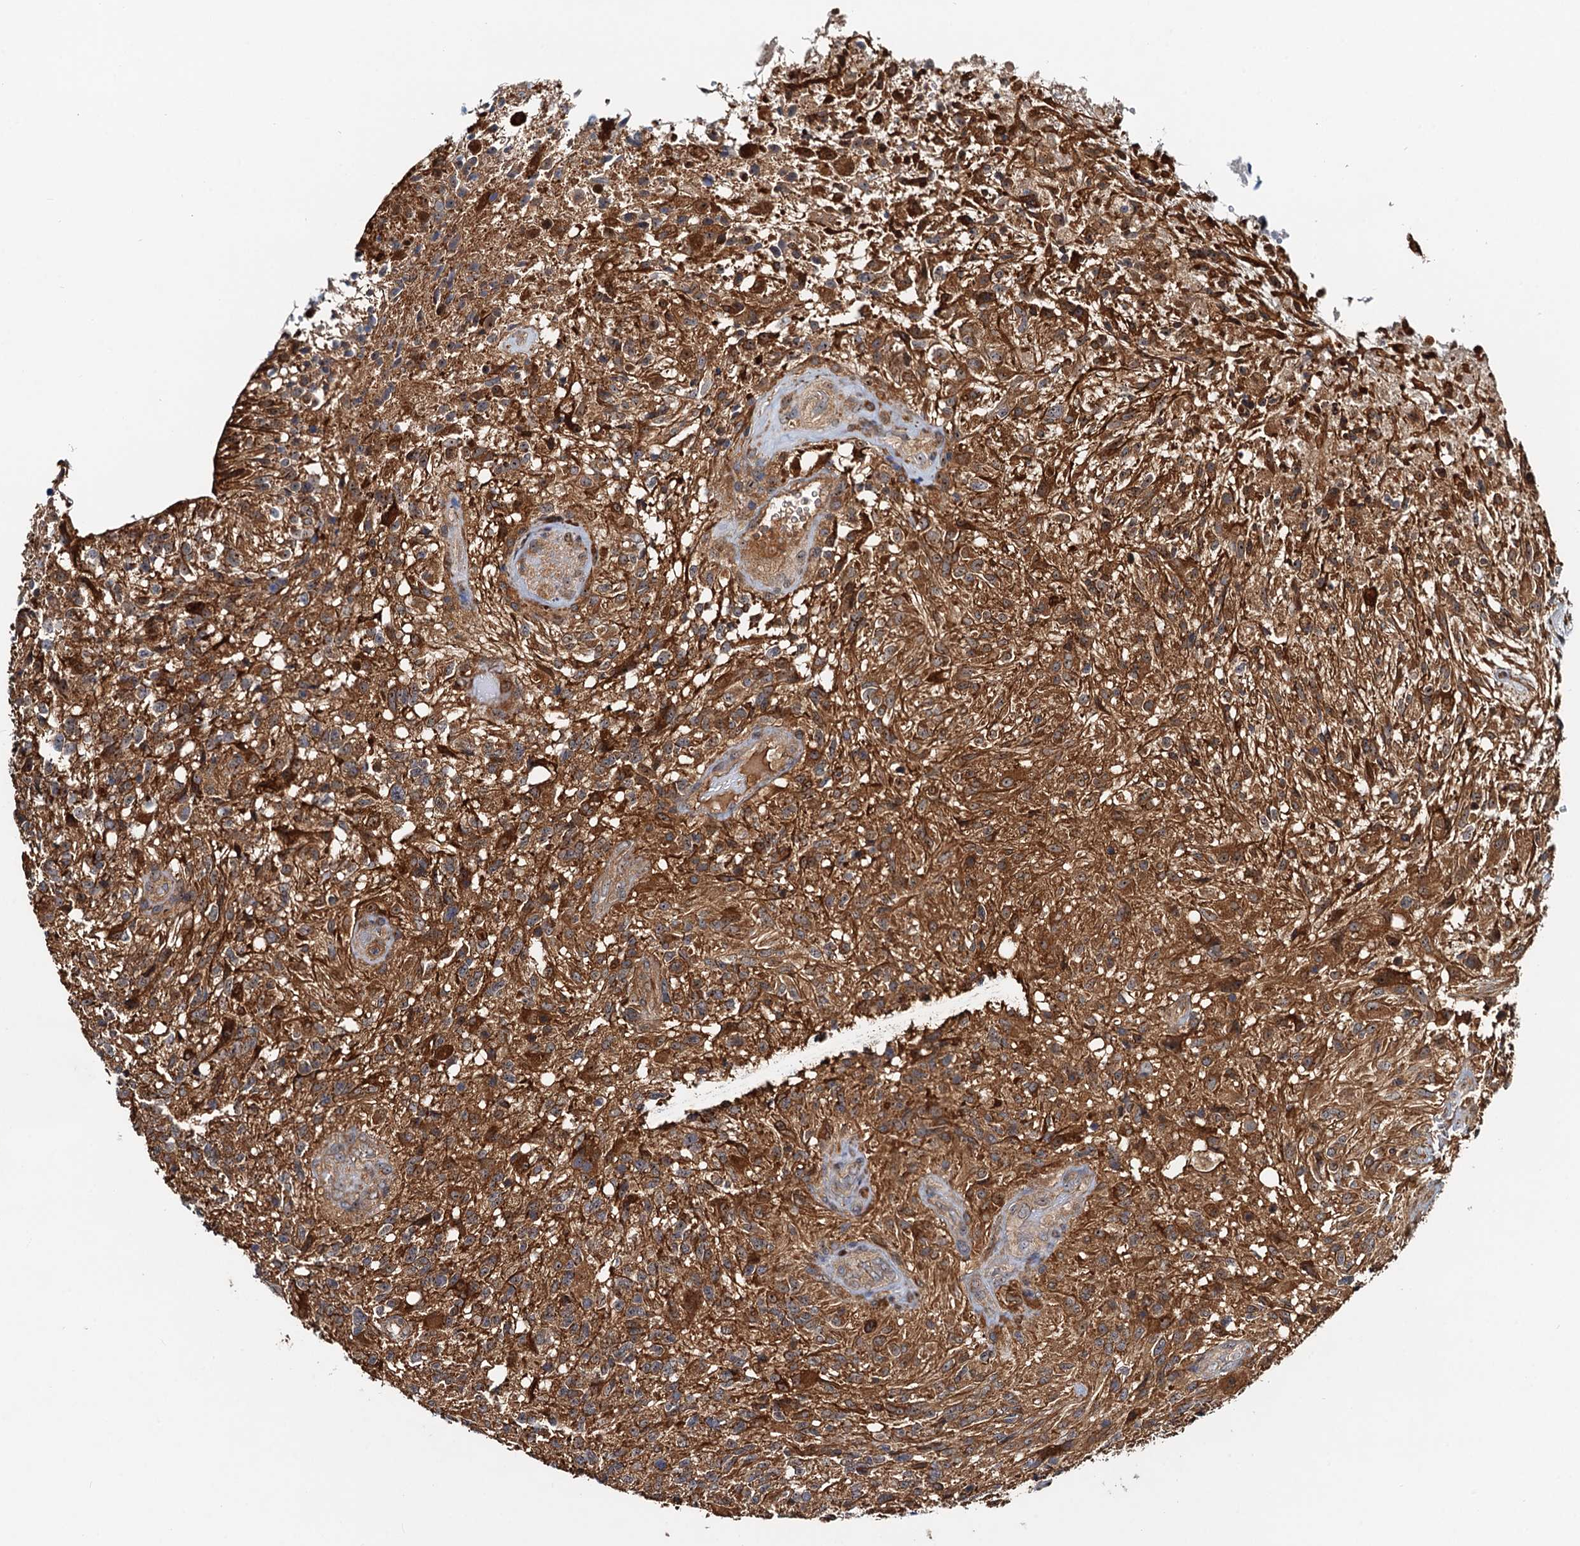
{"staining": {"intensity": "moderate", "quantity": ">75%", "location": "cytoplasmic/membranous"}, "tissue": "glioma", "cell_type": "Tumor cells", "image_type": "cancer", "snomed": [{"axis": "morphology", "description": "Glioma, malignant, High grade"}, {"axis": "topography", "description": "Brain"}], "caption": "This is a photomicrograph of IHC staining of malignant high-grade glioma, which shows moderate positivity in the cytoplasmic/membranous of tumor cells.", "gene": "USP6NL", "patient": {"sex": "male", "age": 56}}